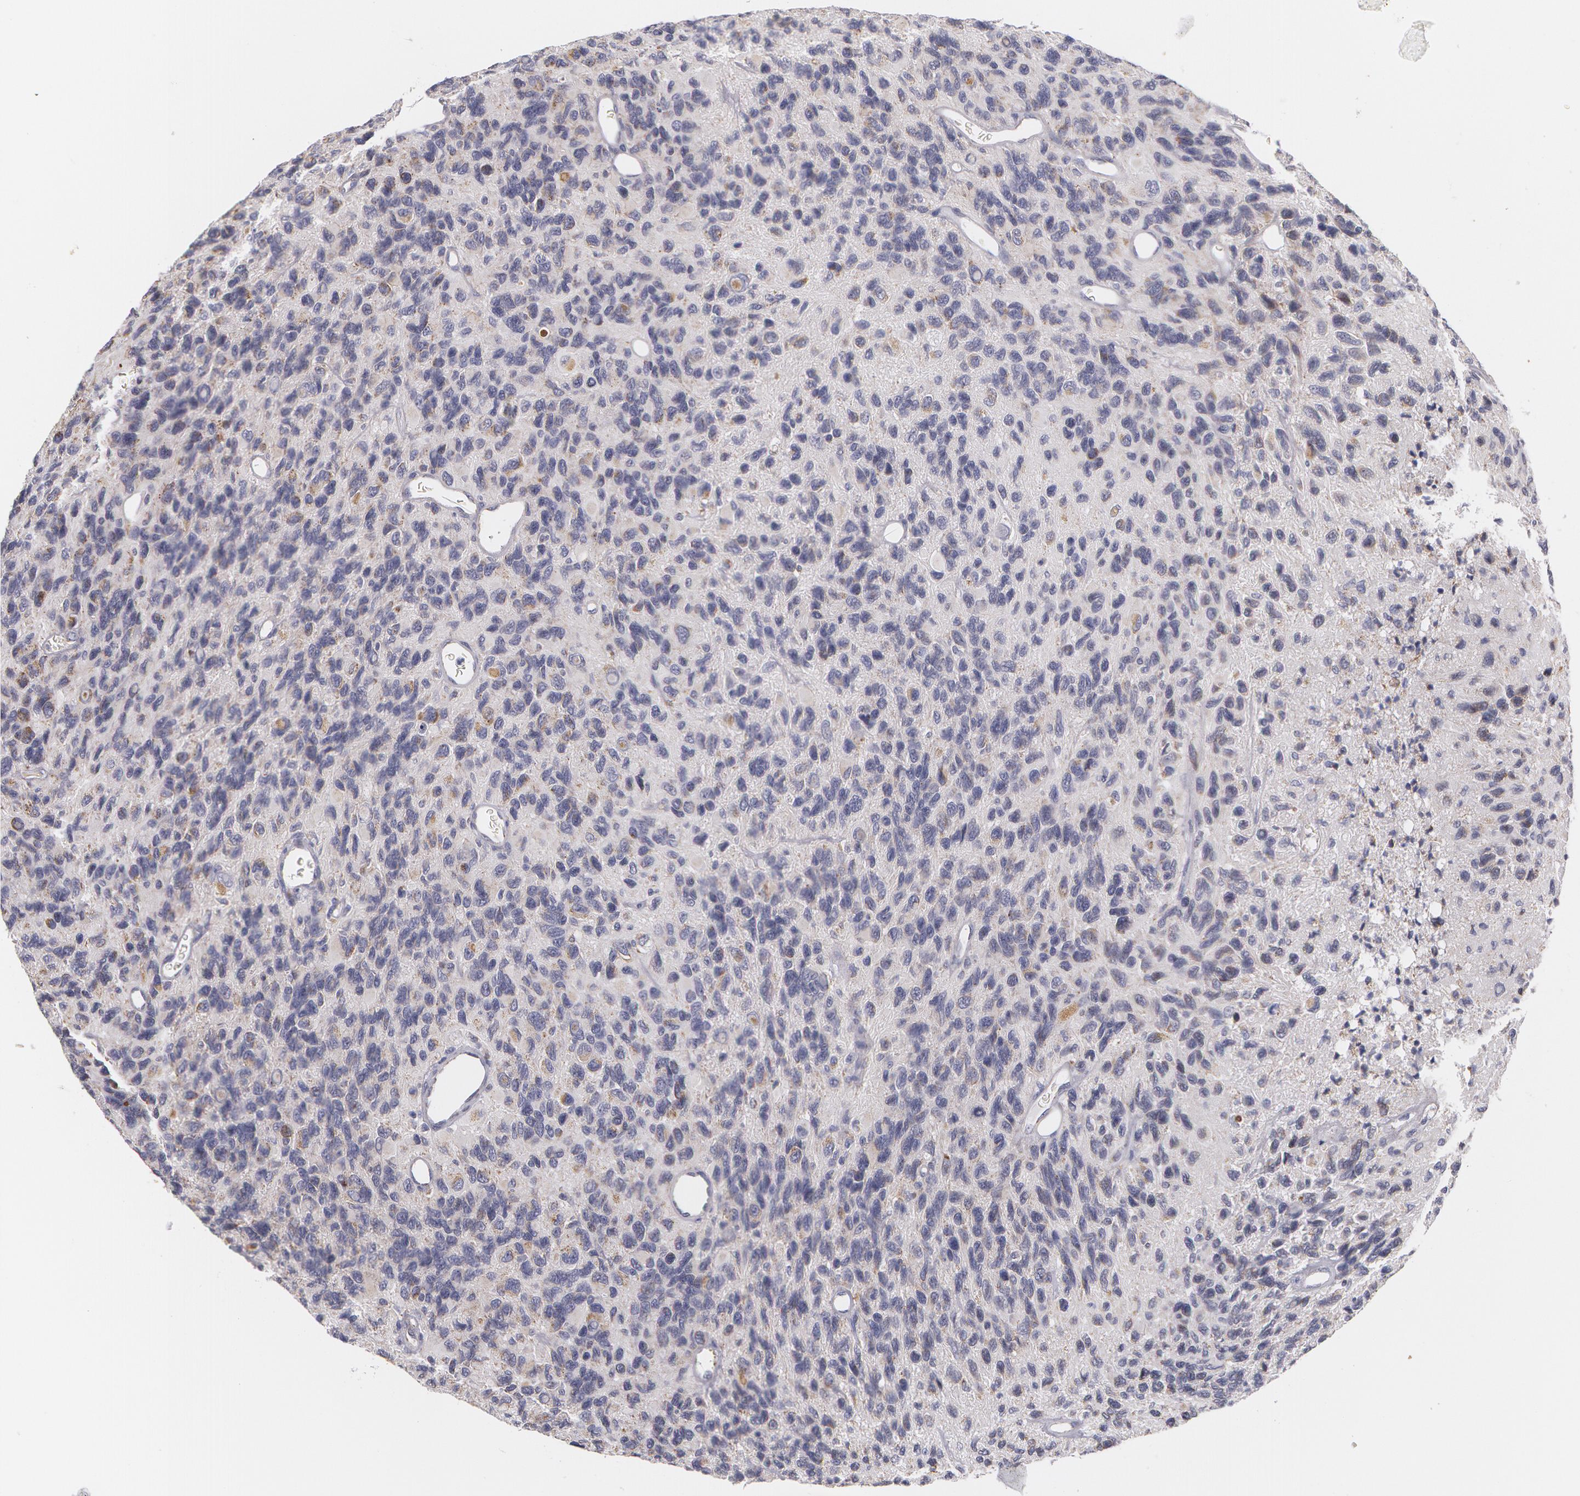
{"staining": {"intensity": "negative", "quantity": "none", "location": "none"}, "tissue": "glioma", "cell_type": "Tumor cells", "image_type": "cancer", "snomed": [{"axis": "morphology", "description": "Glioma, malignant, High grade"}, {"axis": "topography", "description": "Brain"}], "caption": "The immunohistochemistry micrograph has no significant expression in tumor cells of malignant glioma (high-grade) tissue.", "gene": "KRT18", "patient": {"sex": "male", "age": 77}}